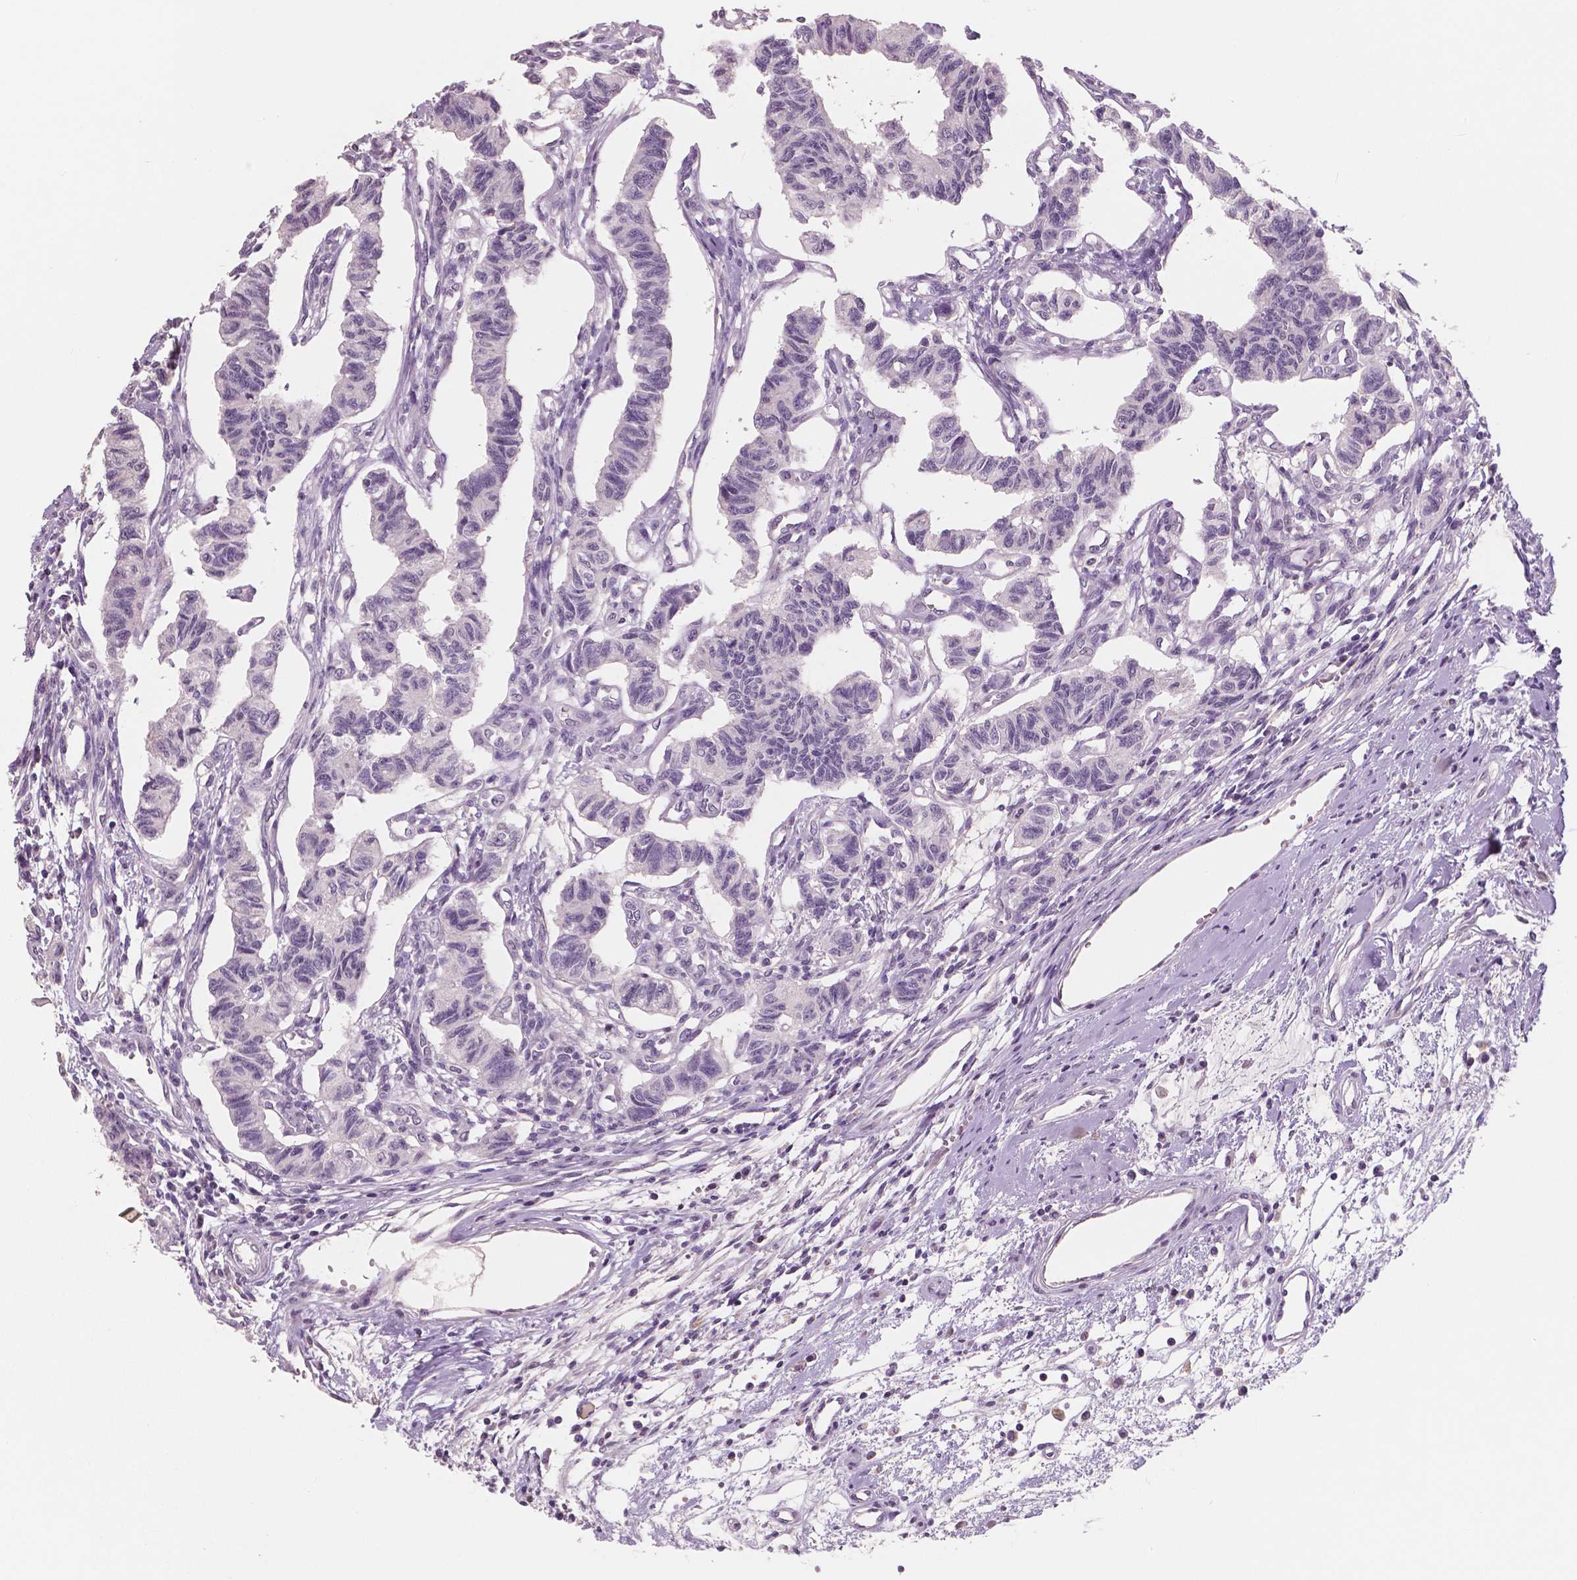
{"staining": {"intensity": "negative", "quantity": "none", "location": "none"}, "tissue": "carcinoid", "cell_type": "Tumor cells", "image_type": "cancer", "snomed": [{"axis": "morphology", "description": "Carcinoid, malignant, NOS"}, {"axis": "topography", "description": "Kidney"}], "caption": "This is an IHC photomicrograph of human malignant carcinoid. There is no staining in tumor cells.", "gene": "NECAB1", "patient": {"sex": "female", "age": 41}}